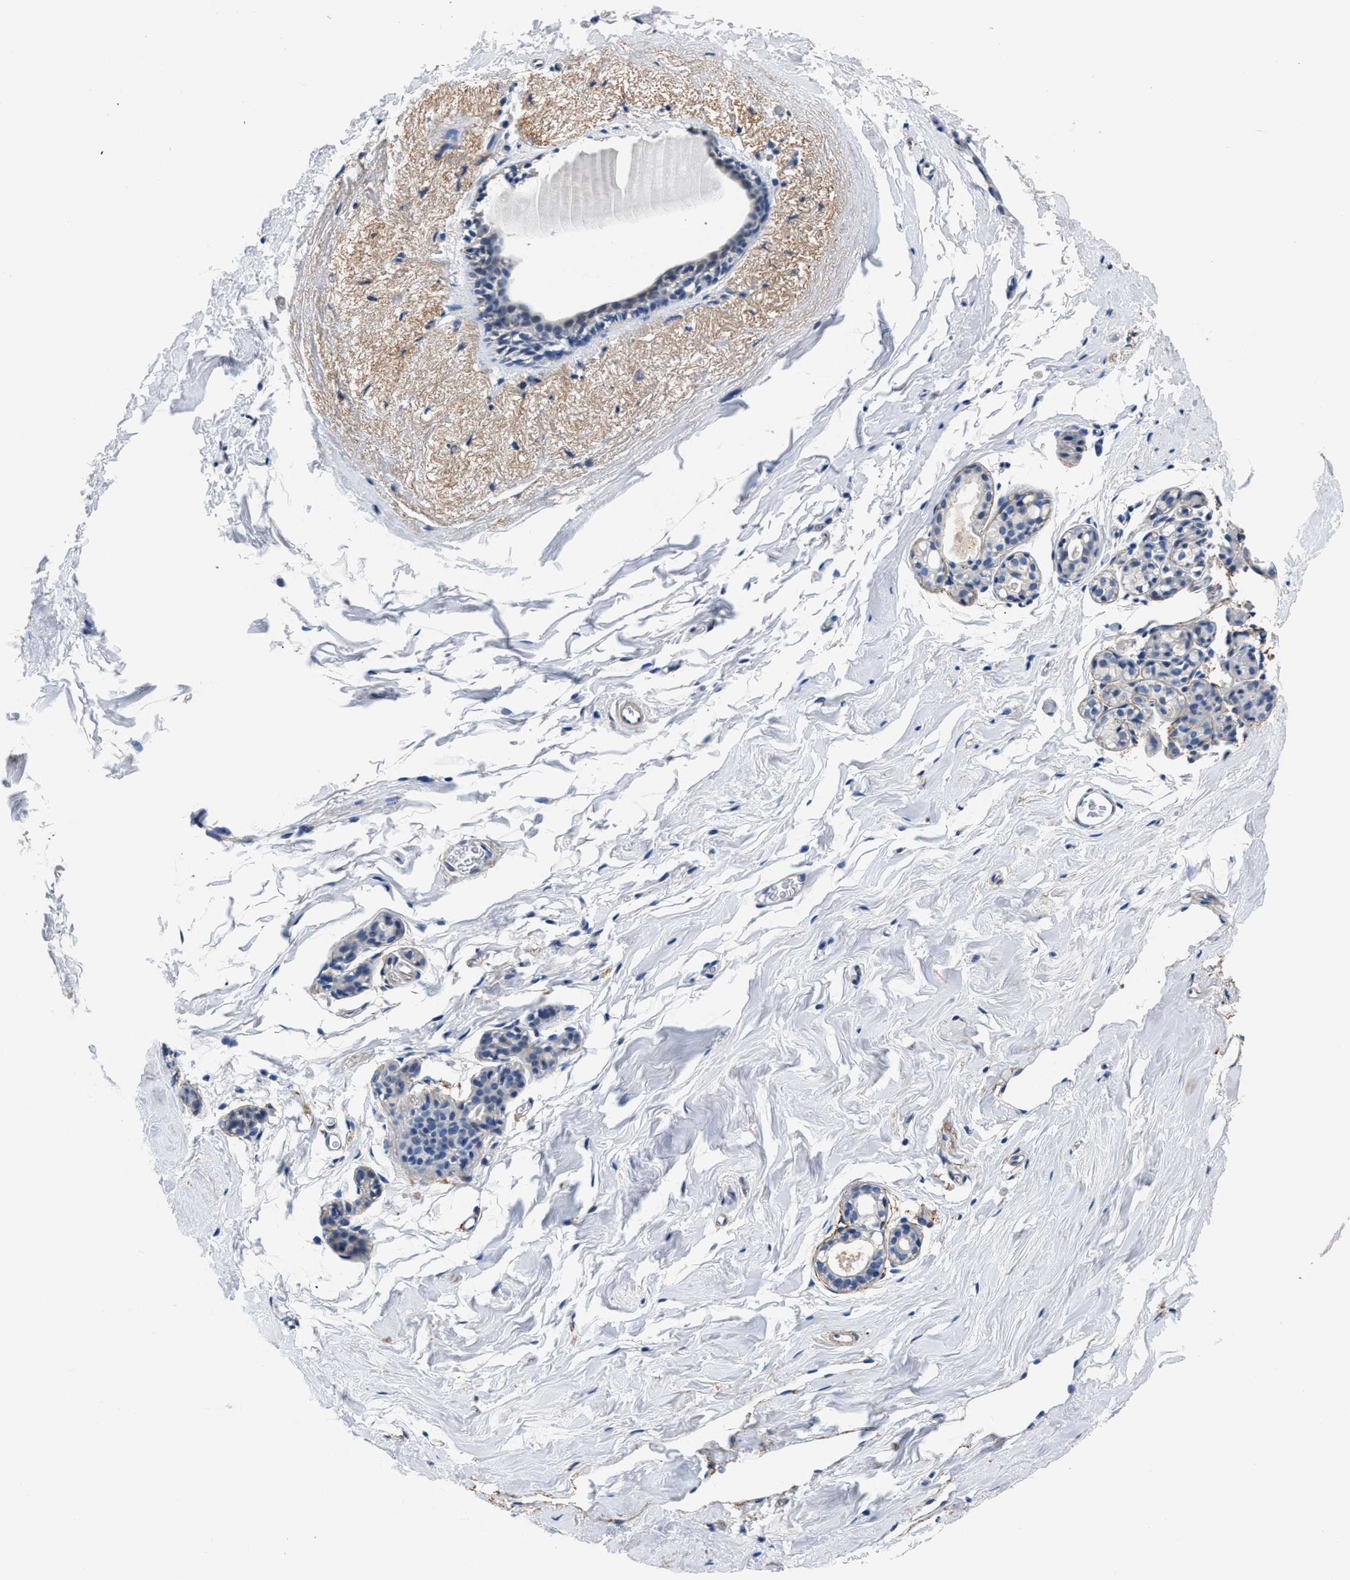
{"staining": {"intensity": "negative", "quantity": "none", "location": "none"}, "tissue": "breast", "cell_type": "Adipocytes", "image_type": "normal", "snomed": [{"axis": "morphology", "description": "Normal tissue, NOS"}, {"axis": "topography", "description": "Breast"}], "caption": "This is an IHC histopathology image of unremarkable human breast. There is no staining in adipocytes.", "gene": "MYH3", "patient": {"sex": "female", "age": 62}}